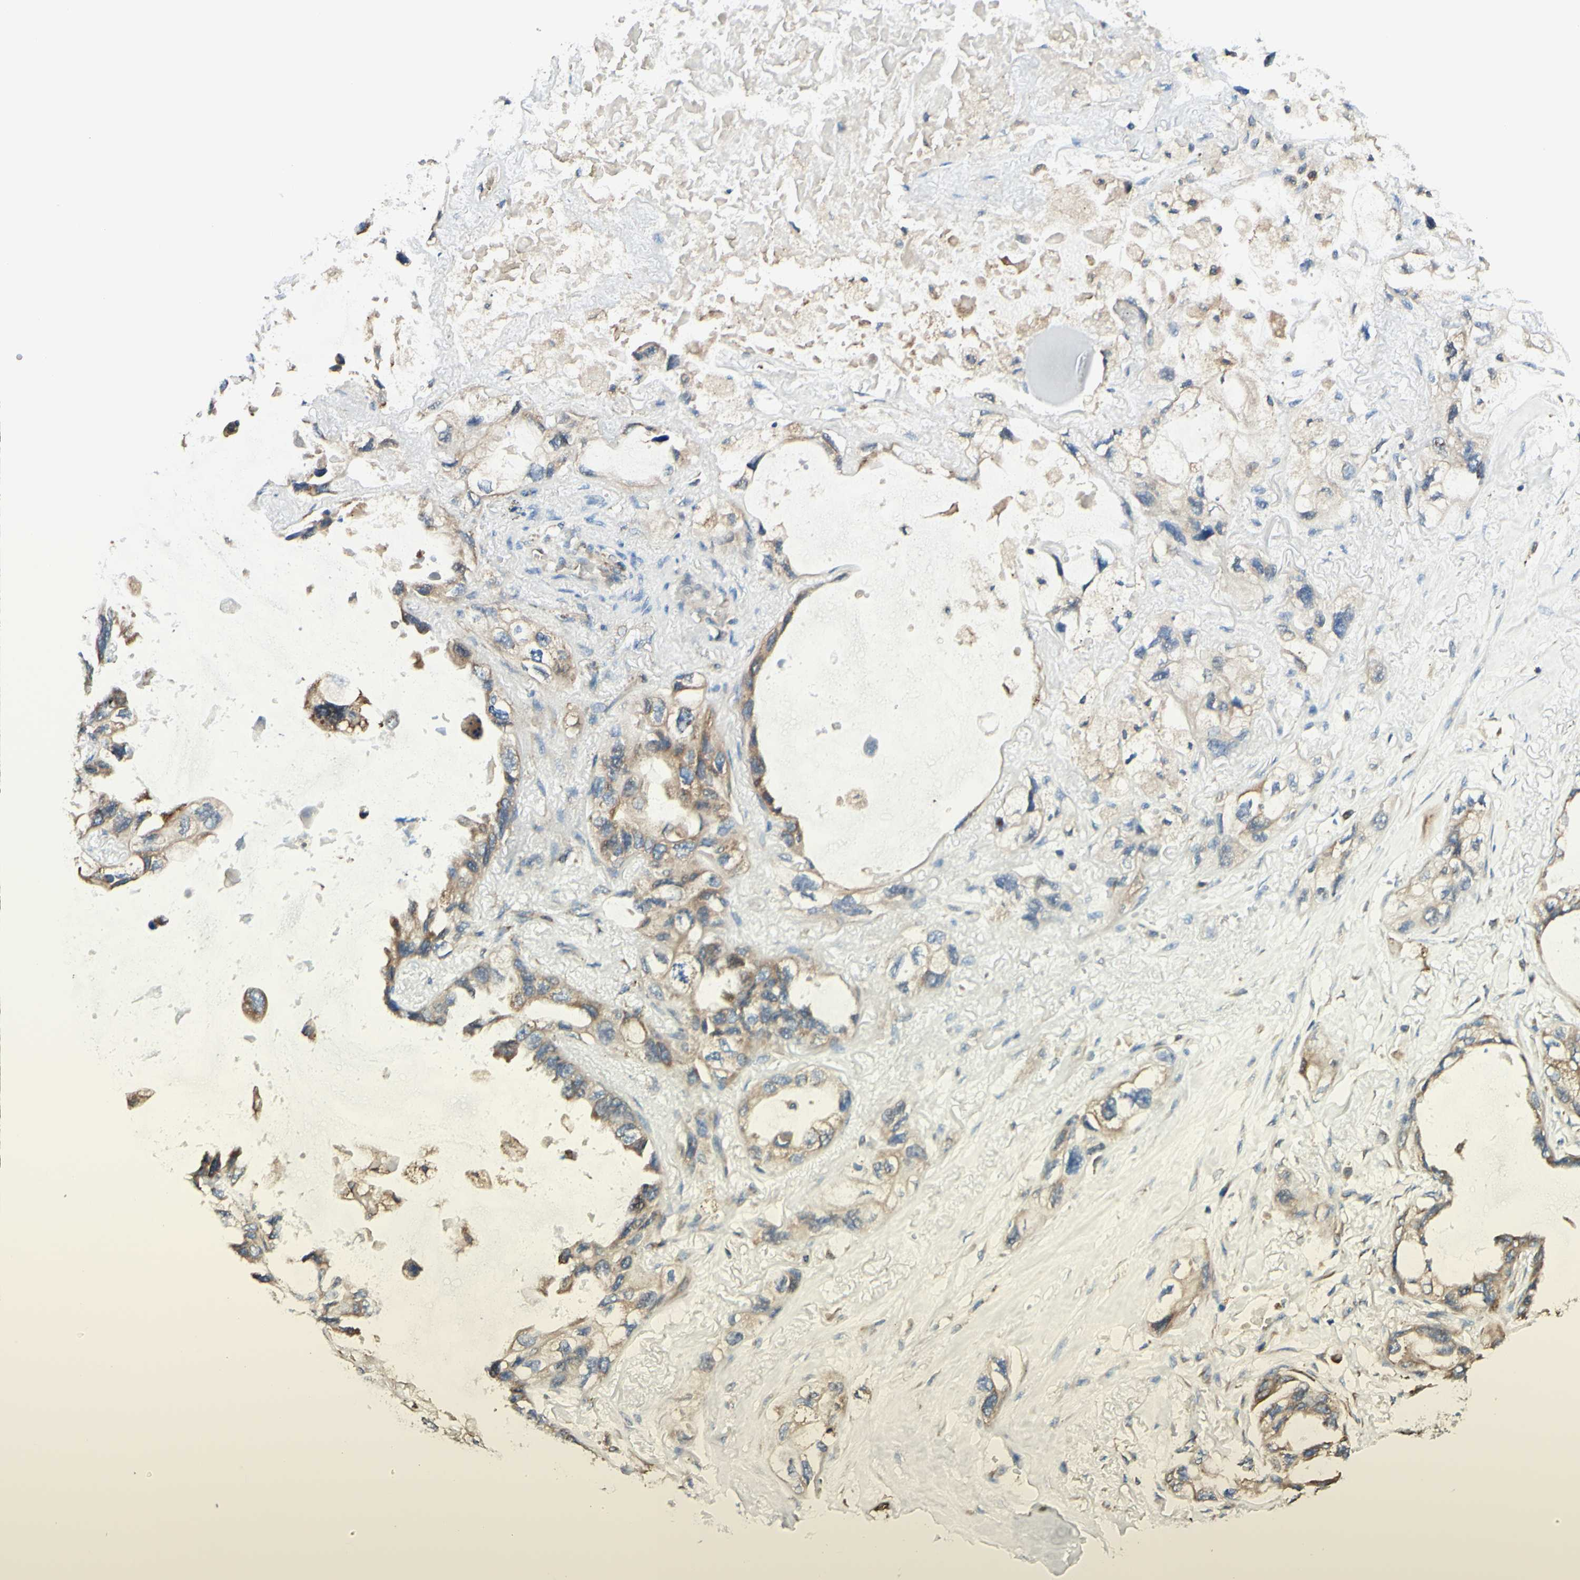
{"staining": {"intensity": "weak", "quantity": ">75%", "location": "cytoplasmic/membranous"}, "tissue": "lung cancer", "cell_type": "Tumor cells", "image_type": "cancer", "snomed": [{"axis": "morphology", "description": "Squamous cell carcinoma, NOS"}, {"axis": "topography", "description": "Lung"}], "caption": "Tumor cells show low levels of weak cytoplasmic/membranous staining in approximately >75% of cells in lung cancer.", "gene": "DNAJB11", "patient": {"sex": "female", "age": 73}}